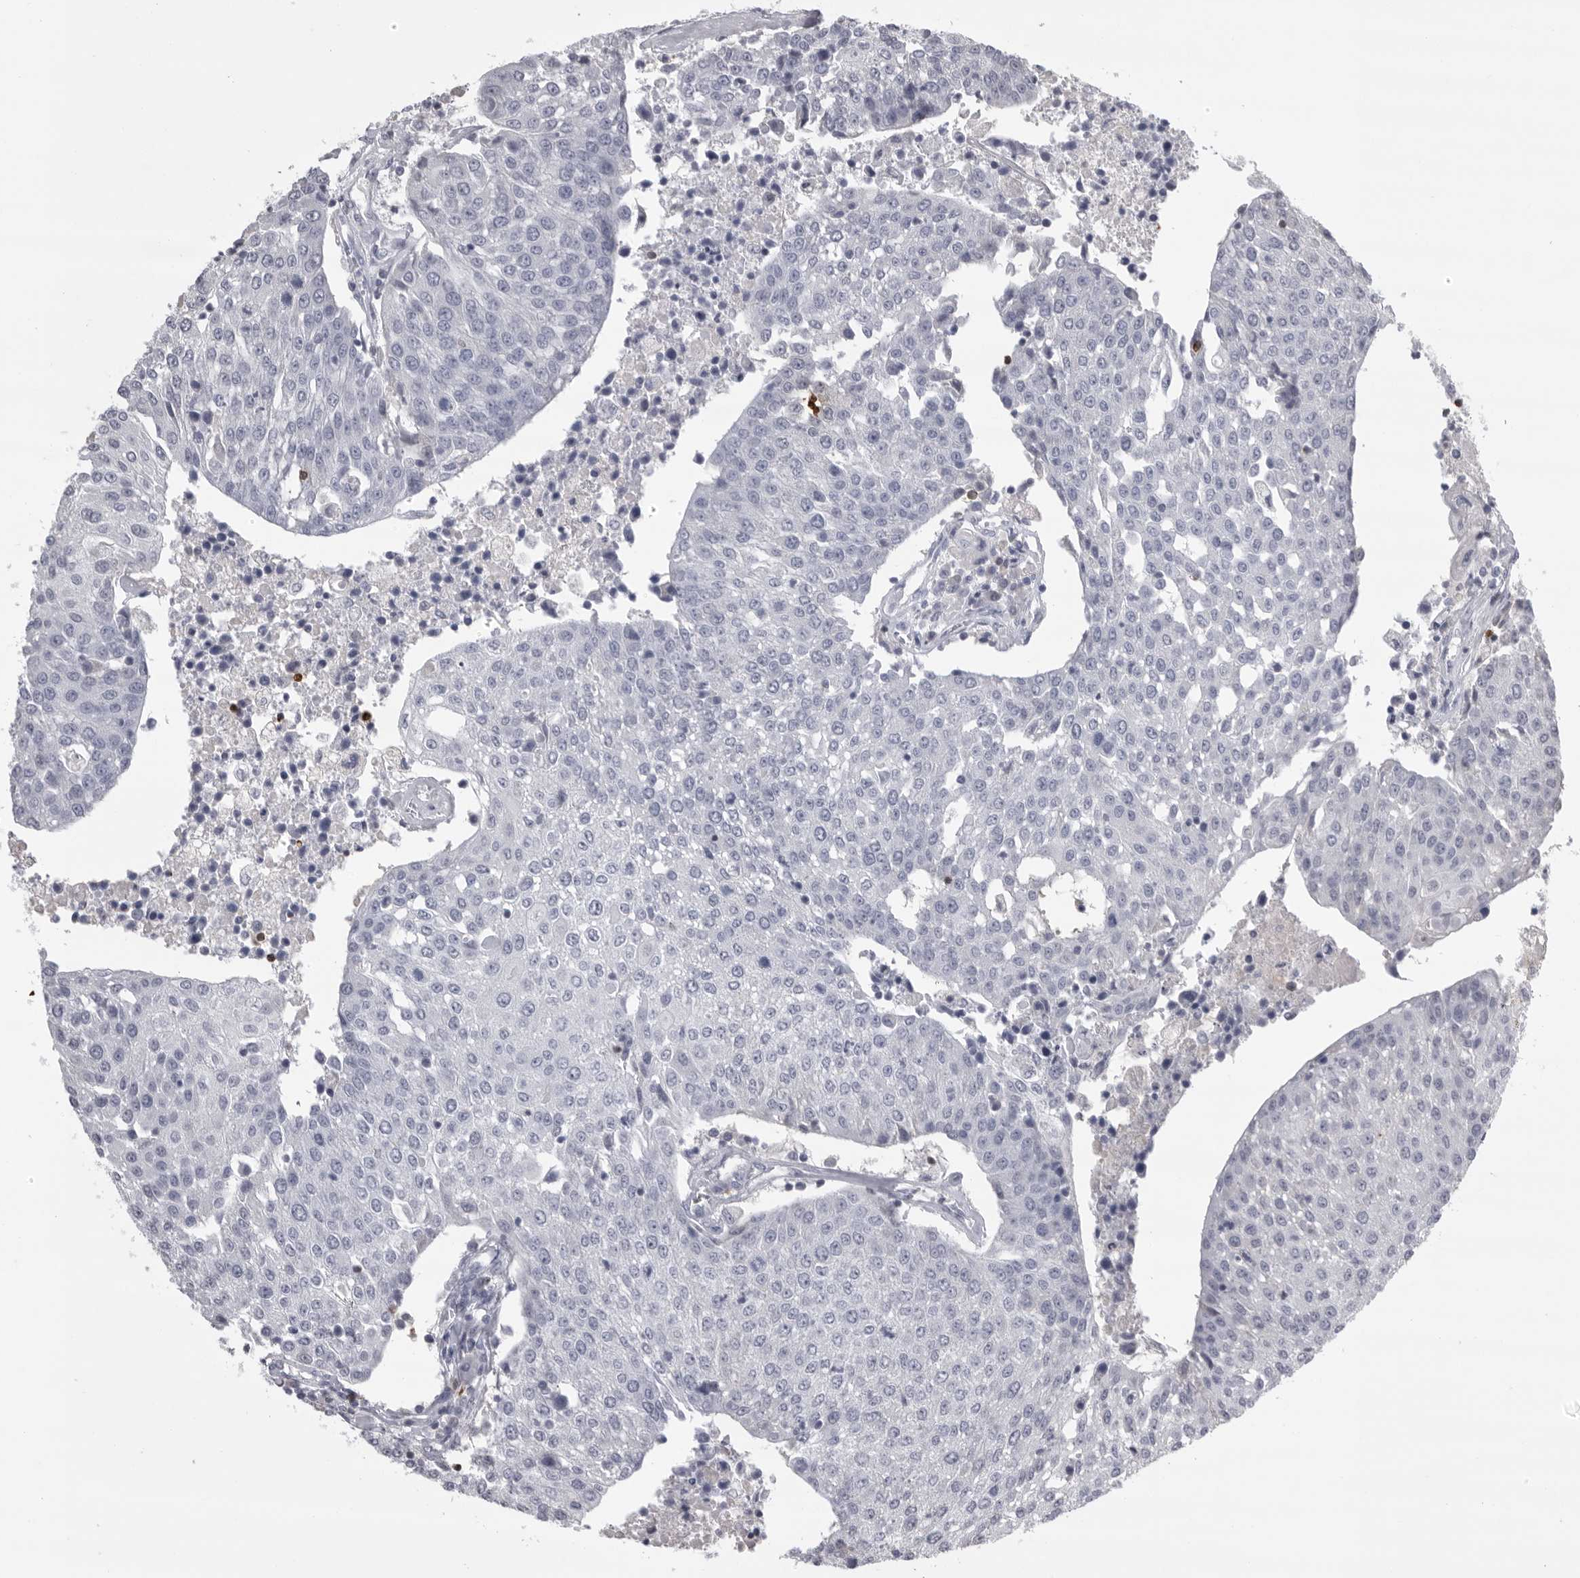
{"staining": {"intensity": "negative", "quantity": "none", "location": "none"}, "tissue": "urothelial cancer", "cell_type": "Tumor cells", "image_type": "cancer", "snomed": [{"axis": "morphology", "description": "Urothelial carcinoma, High grade"}, {"axis": "topography", "description": "Urinary bladder"}], "caption": "Tumor cells show no significant positivity in urothelial carcinoma (high-grade).", "gene": "GNLY", "patient": {"sex": "female", "age": 85}}